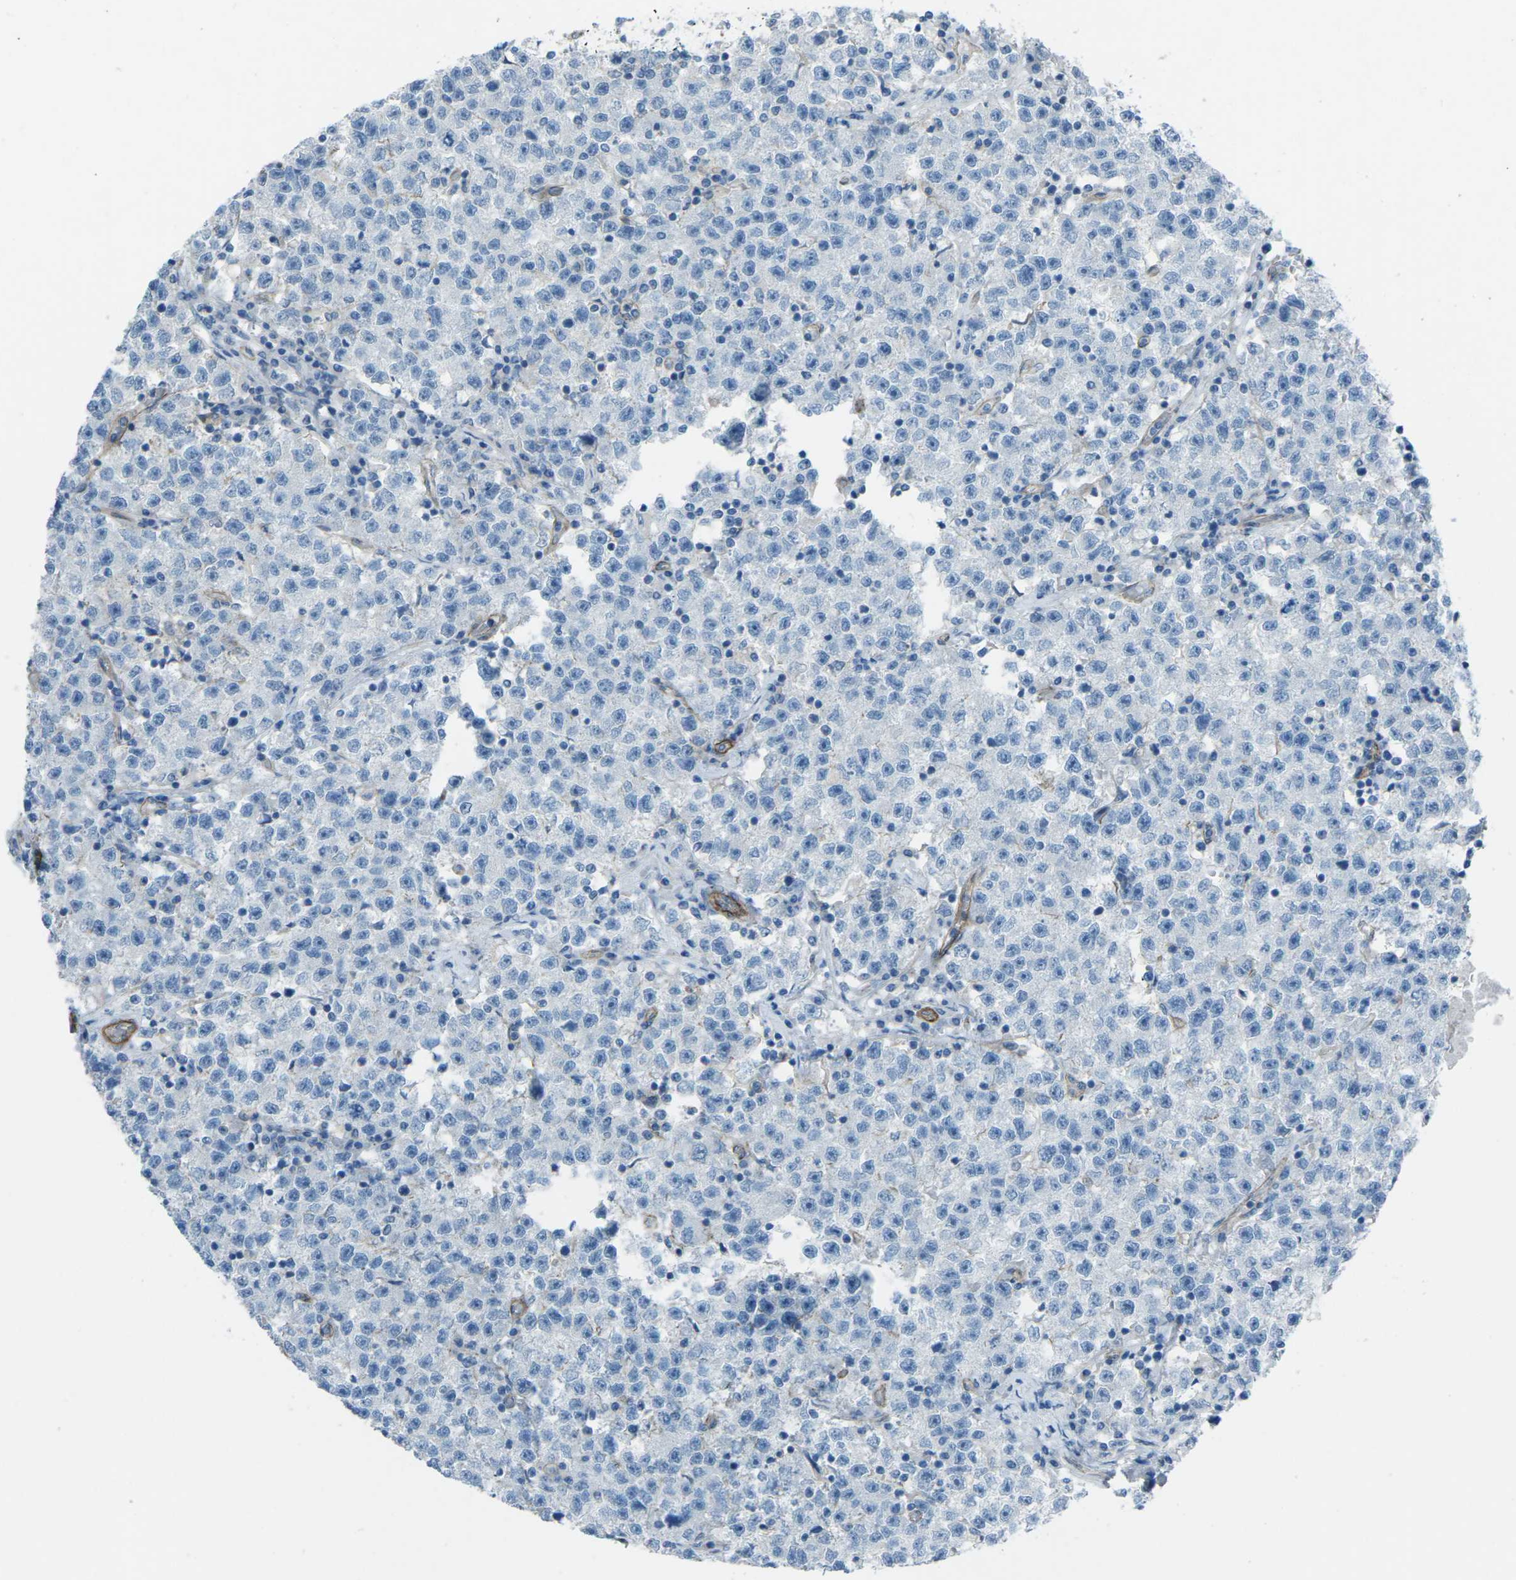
{"staining": {"intensity": "negative", "quantity": "none", "location": "none"}, "tissue": "testis cancer", "cell_type": "Tumor cells", "image_type": "cancer", "snomed": [{"axis": "morphology", "description": "Seminoma, NOS"}, {"axis": "topography", "description": "Testis"}], "caption": "Tumor cells are negative for protein expression in human seminoma (testis).", "gene": "UTRN", "patient": {"sex": "male", "age": 22}}